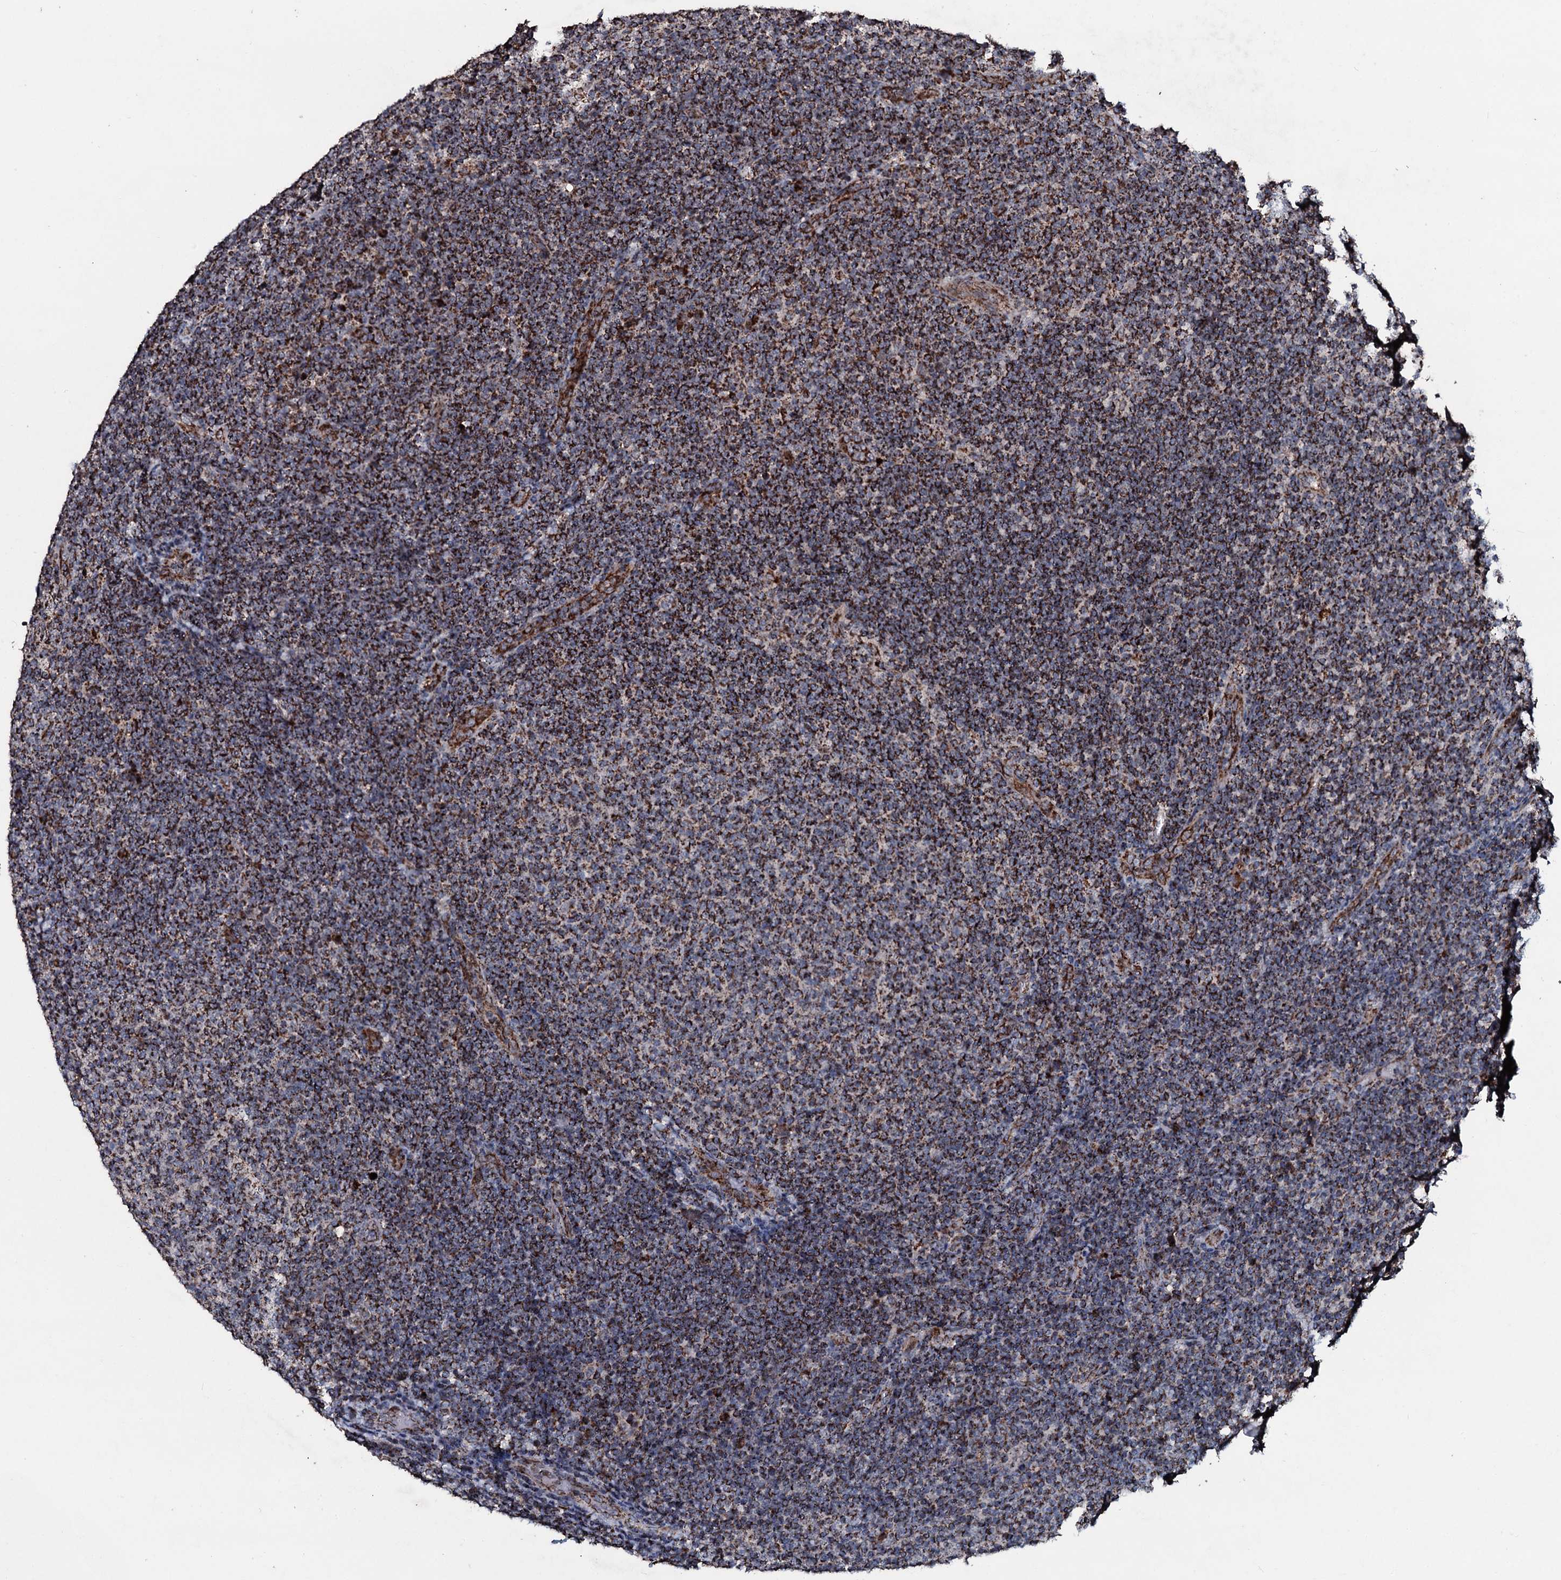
{"staining": {"intensity": "strong", "quantity": ">75%", "location": "cytoplasmic/membranous"}, "tissue": "lymphoma", "cell_type": "Tumor cells", "image_type": "cancer", "snomed": [{"axis": "morphology", "description": "Malignant lymphoma, non-Hodgkin's type, Low grade"}, {"axis": "topography", "description": "Lymph node"}], "caption": "Human malignant lymphoma, non-Hodgkin's type (low-grade) stained with a protein marker demonstrates strong staining in tumor cells.", "gene": "DYNC2I2", "patient": {"sex": "male", "age": 66}}